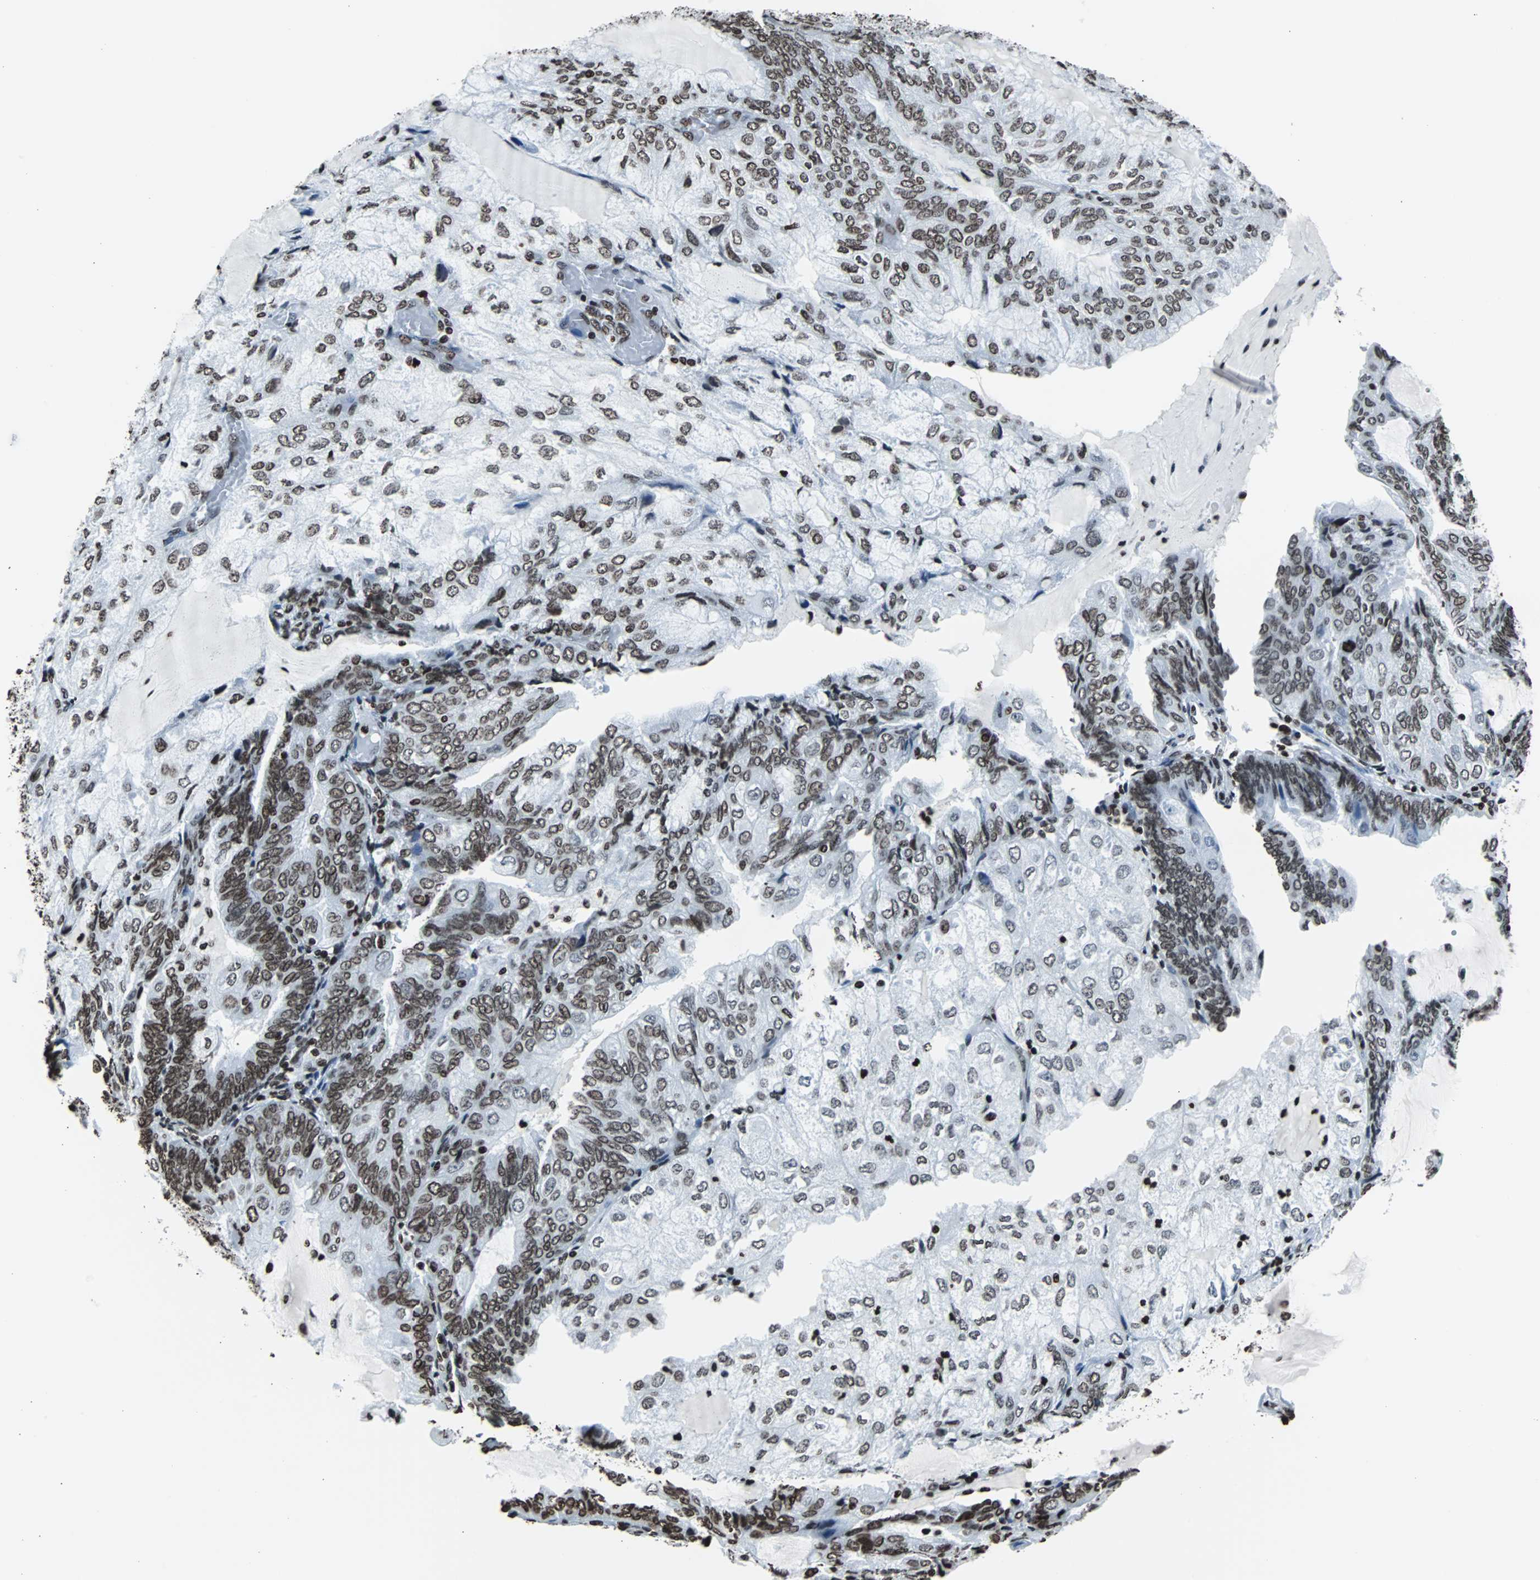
{"staining": {"intensity": "strong", "quantity": ">75%", "location": "nuclear"}, "tissue": "endometrial cancer", "cell_type": "Tumor cells", "image_type": "cancer", "snomed": [{"axis": "morphology", "description": "Adenocarcinoma, NOS"}, {"axis": "topography", "description": "Endometrium"}], "caption": "Immunohistochemistry (IHC) (DAB (3,3'-diaminobenzidine)) staining of endometrial cancer displays strong nuclear protein positivity in about >75% of tumor cells. The protein is stained brown, and the nuclei are stained in blue (DAB (3,3'-diaminobenzidine) IHC with brightfield microscopy, high magnification).", "gene": "H2BC18", "patient": {"sex": "female", "age": 81}}